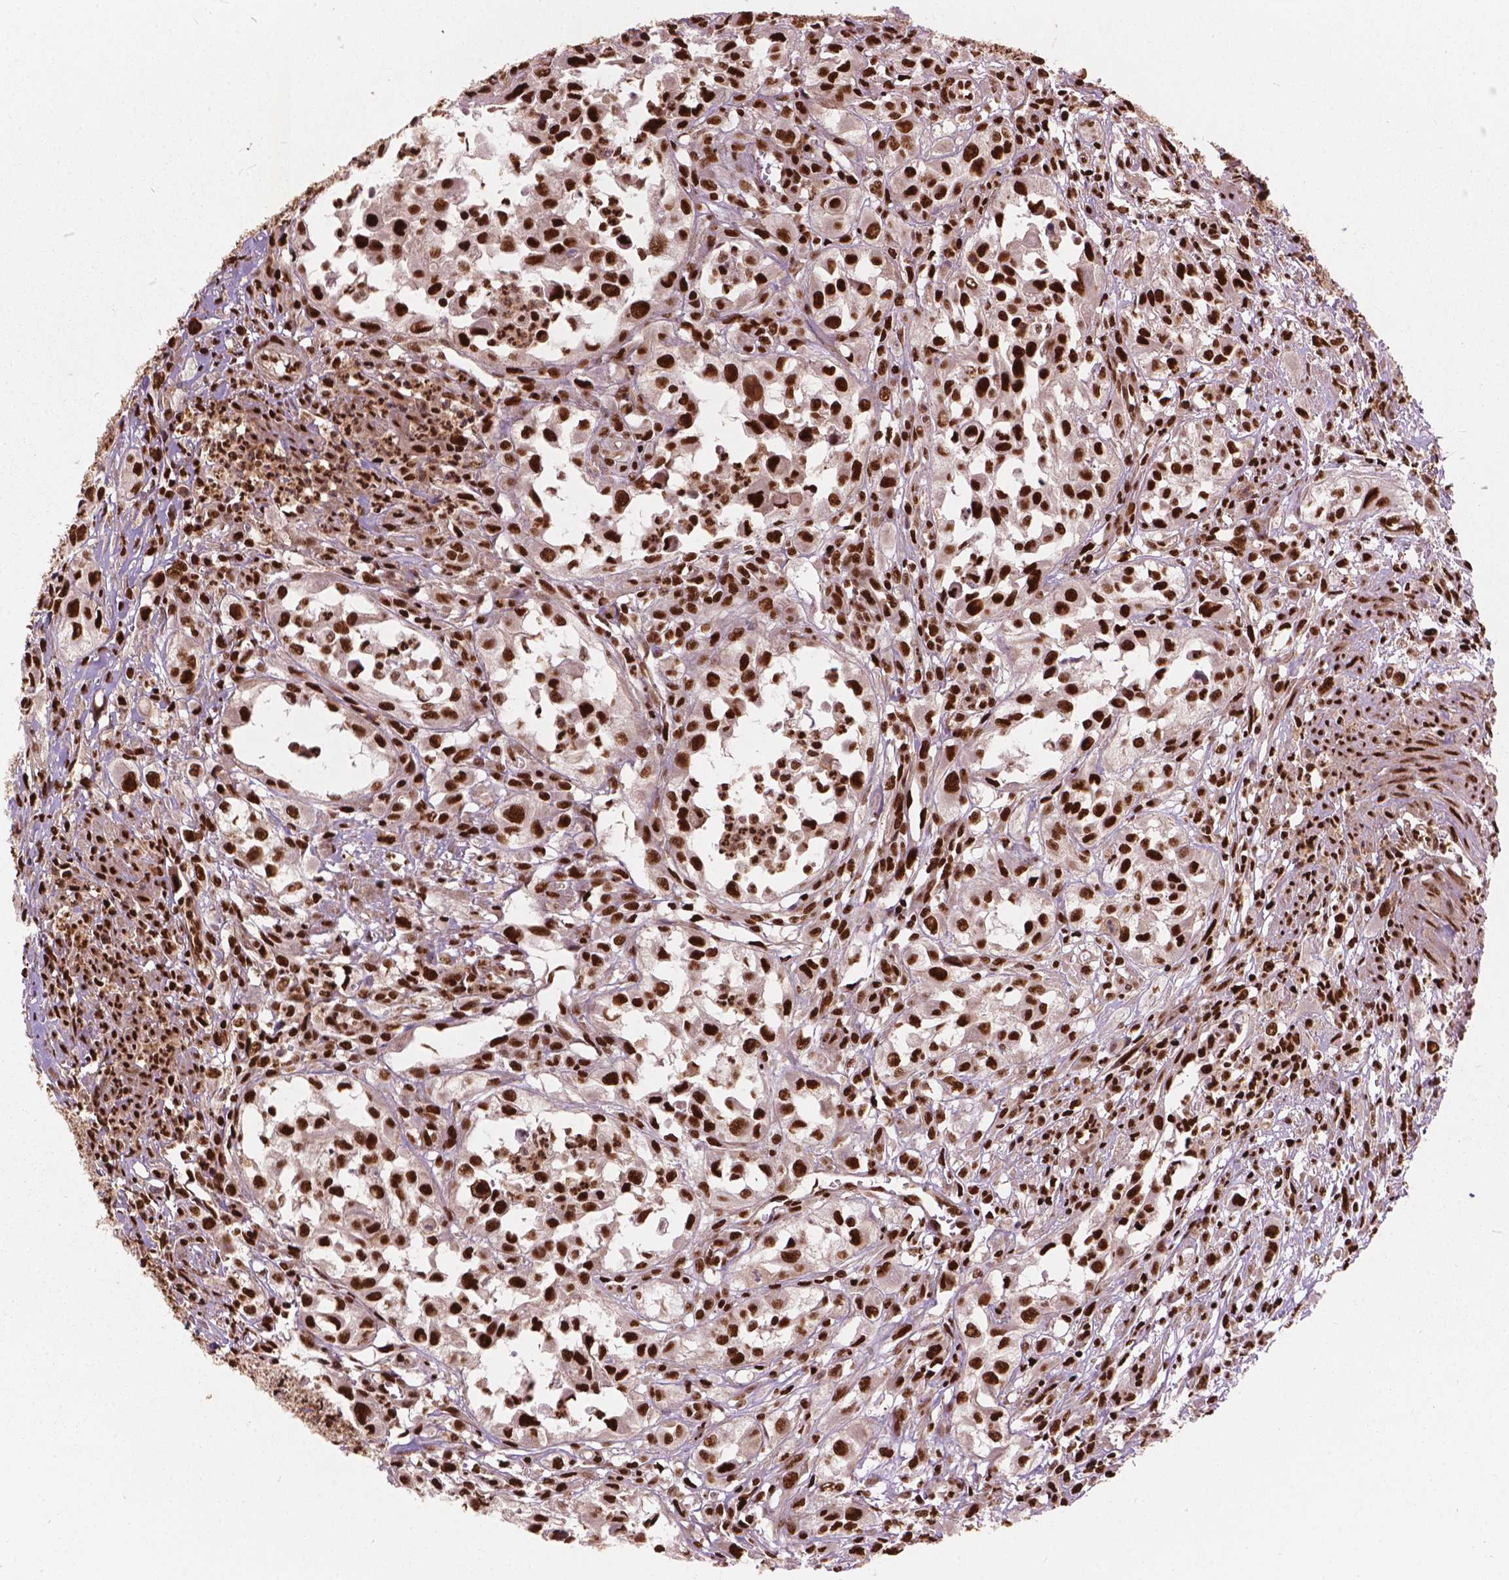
{"staining": {"intensity": "strong", "quantity": ">75%", "location": "nuclear"}, "tissue": "urothelial cancer", "cell_type": "Tumor cells", "image_type": "cancer", "snomed": [{"axis": "morphology", "description": "Urothelial carcinoma, High grade"}, {"axis": "topography", "description": "Urinary bladder"}], "caption": "An immunohistochemistry (IHC) photomicrograph of tumor tissue is shown. Protein staining in brown labels strong nuclear positivity in urothelial cancer within tumor cells.", "gene": "ANP32B", "patient": {"sex": "male", "age": 67}}